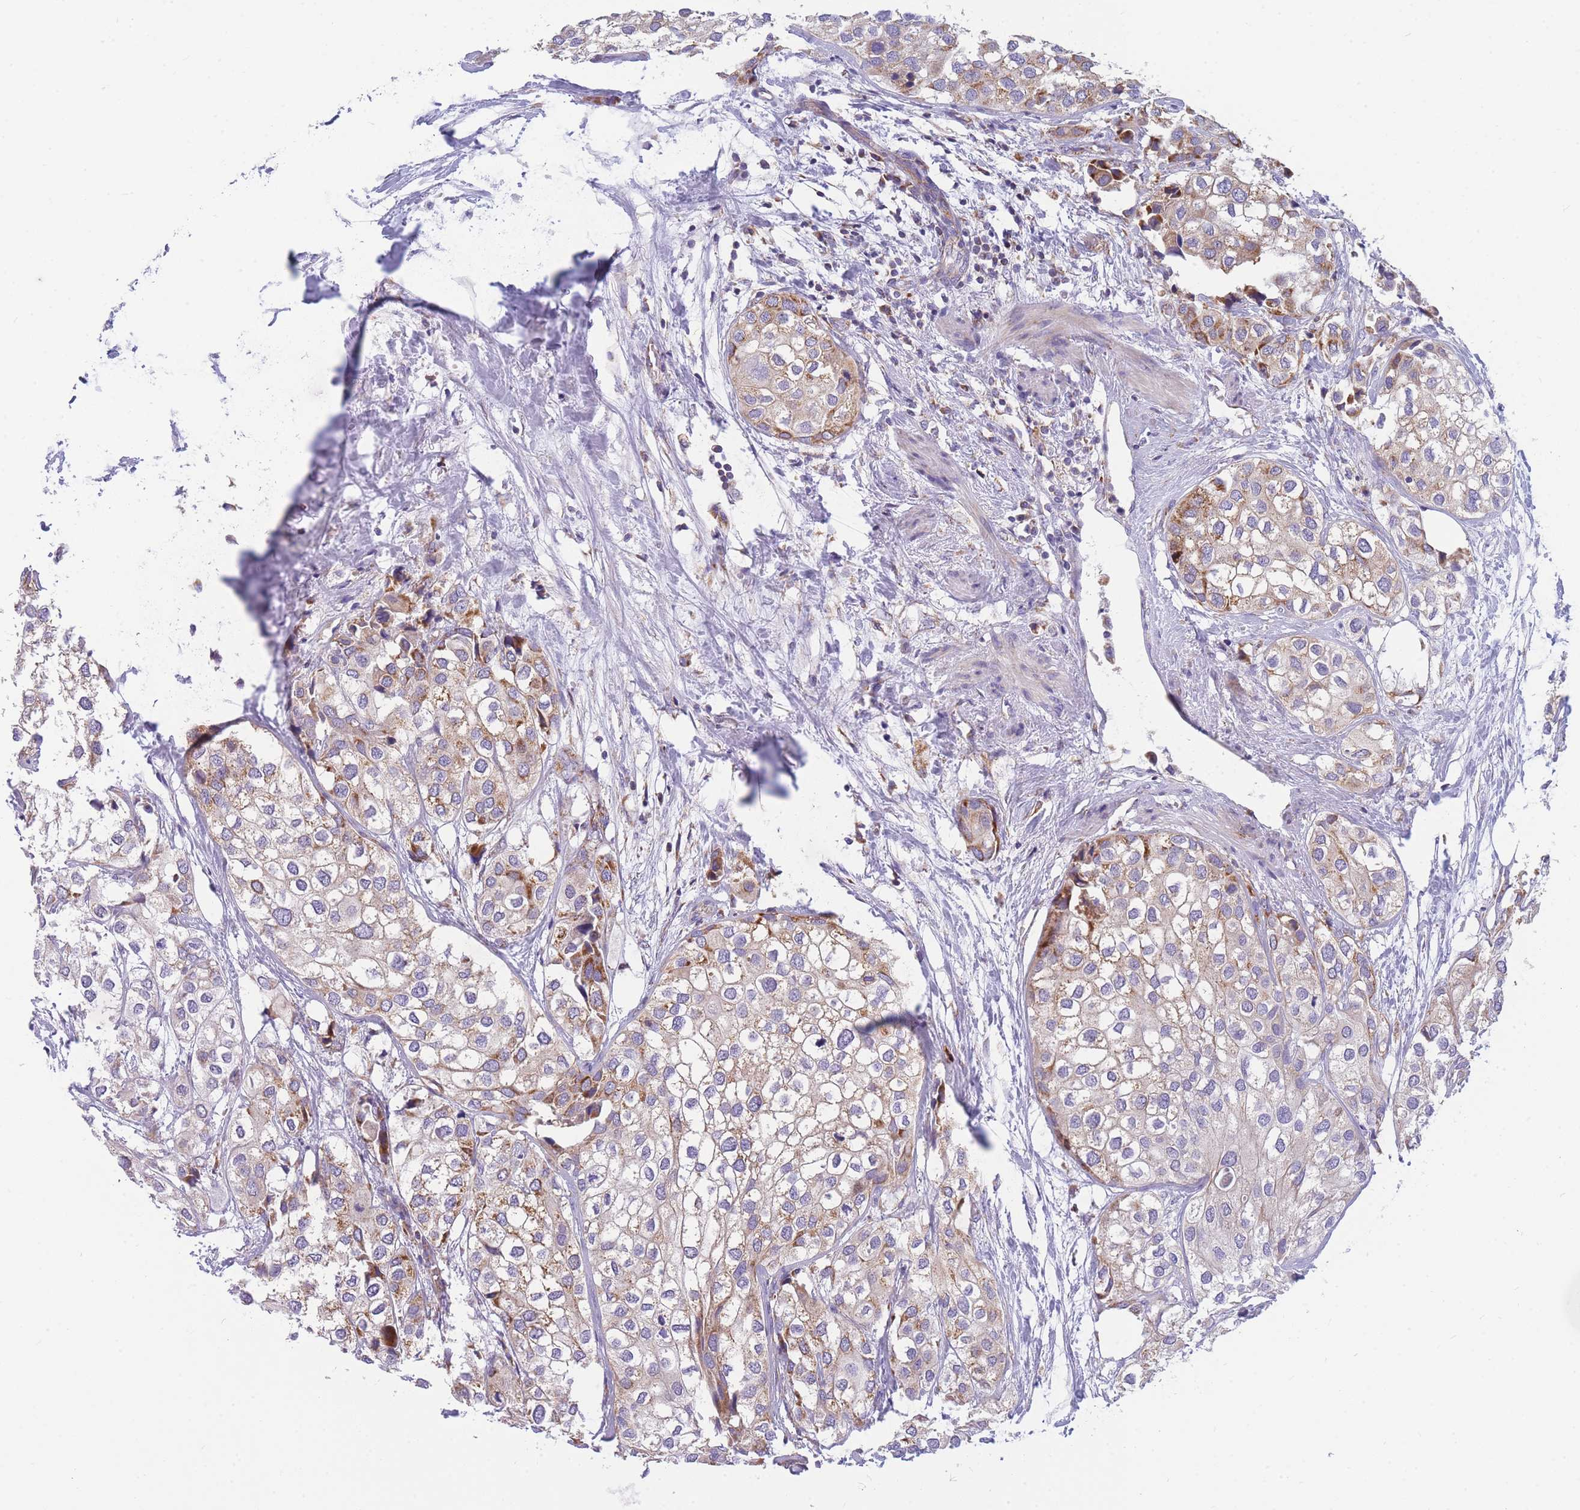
{"staining": {"intensity": "moderate", "quantity": "<25%", "location": "cytoplasmic/membranous"}, "tissue": "urothelial cancer", "cell_type": "Tumor cells", "image_type": "cancer", "snomed": [{"axis": "morphology", "description": "Urothelial carcinoma, High grade"}, {"axis": "topography", "description": "Urinary bladder"}], "caption": "Immunohistochemistry micrograph of neoplastic tissue: human urothelial cancer stained using immunohistochemistry (IHC) exhibits low levels of moderate protein expression localized specifically in the cytoplasmic/membranous of tumor cells, appearing as a cytoplasmic/membranous brown color.", "gene": "MRPS11", "patient": {"sex": "male", "age": 64}}